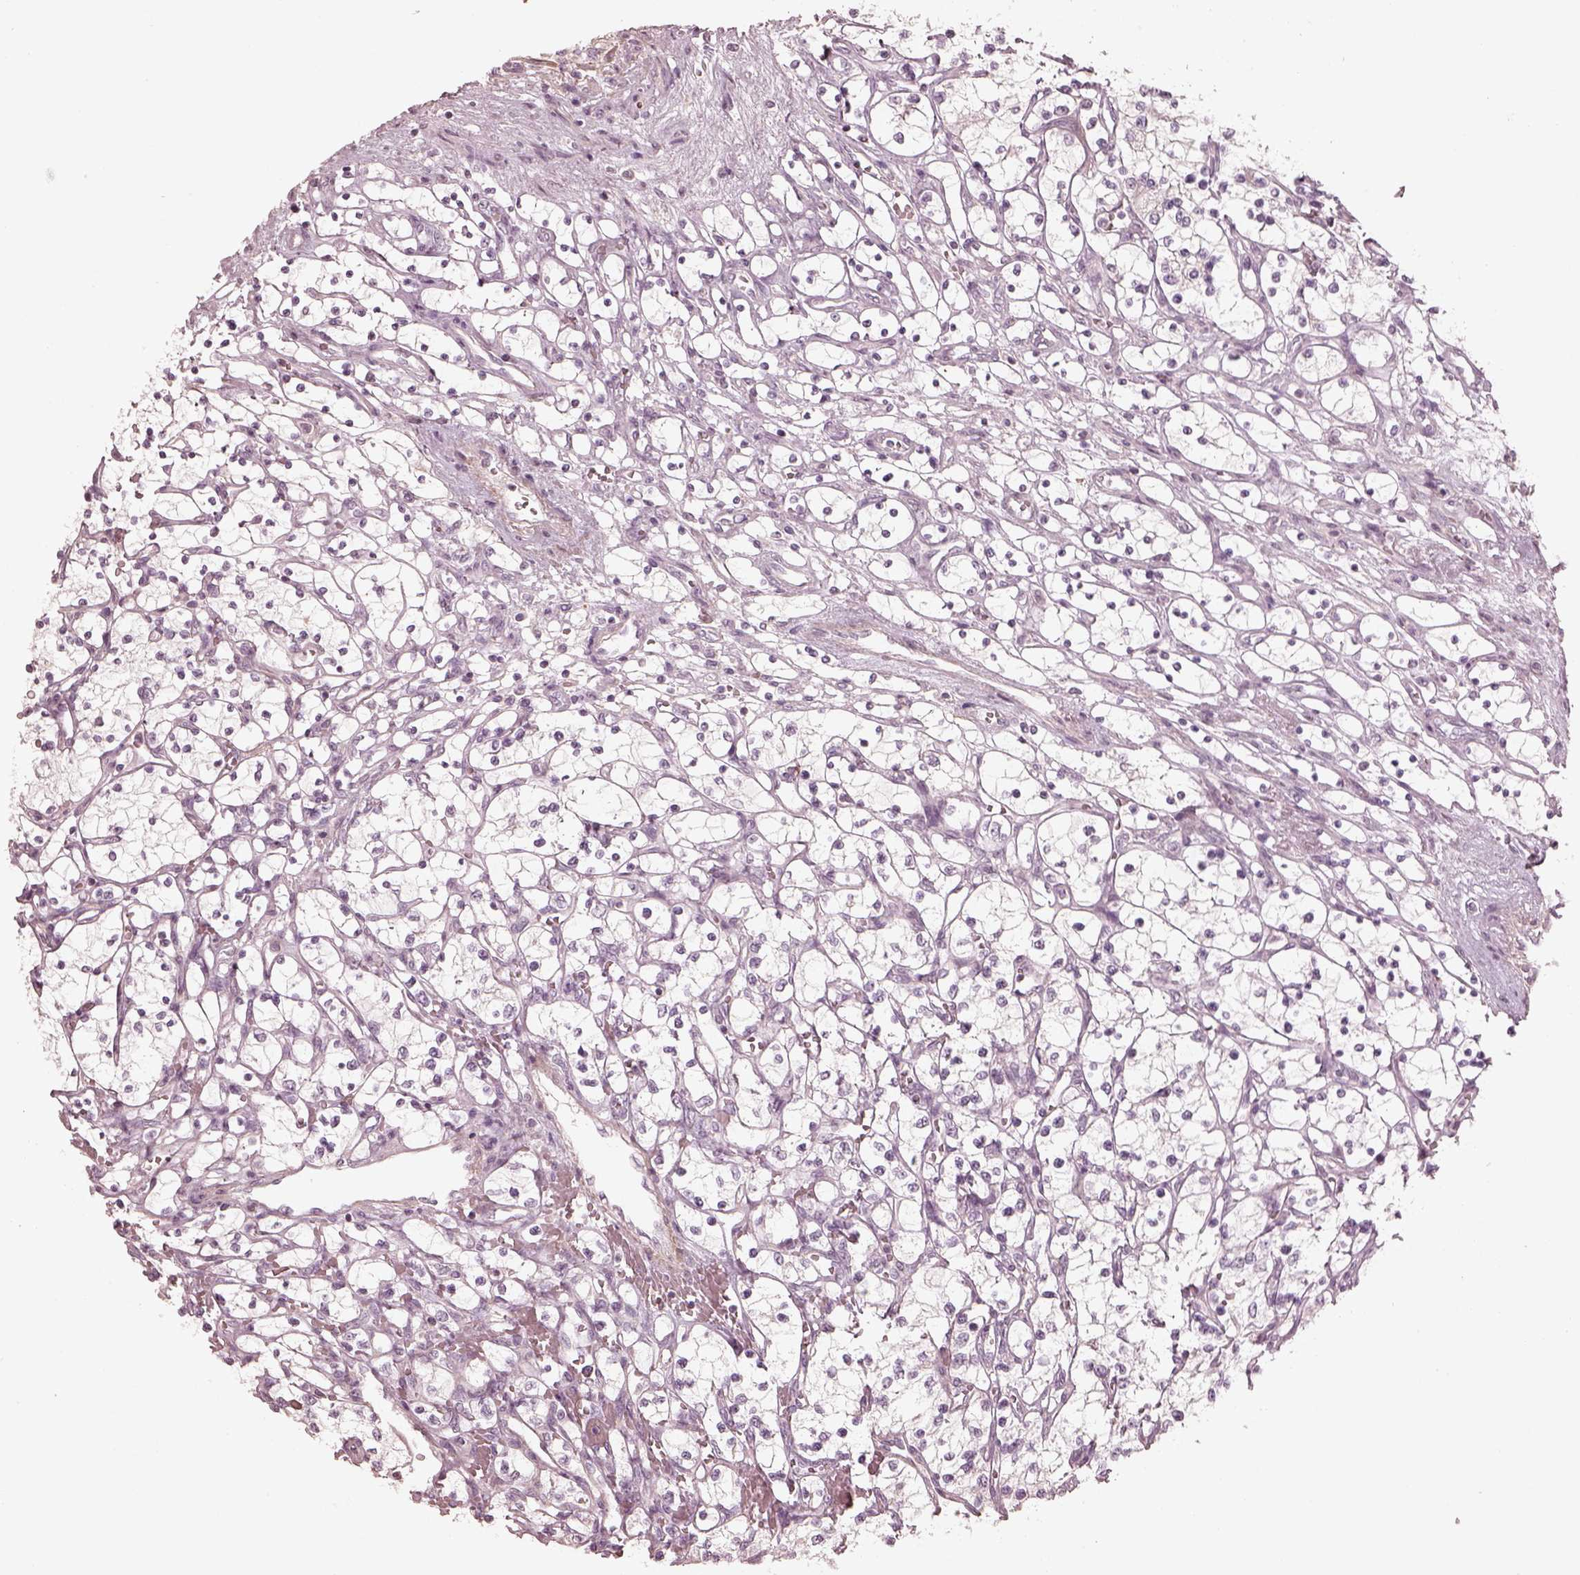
{"staining": {"intensity": "negative", "quantity": "none", "location": "none"}, "tissue": "renal cancer", "cell_type": "Tumor cells", "image_type": "cancer", "snomed": [{"axis": "morphology", "description": "Adenocarcinoma, NOS"}, {"axis": "topography", "description": "Kidney"}], "caption": "Immunohistochemistry (IHC) of human adenocarcinoma (renal) exhibits no positivity in tumor cells. (DAB (3,3'-diaminobenzidine) IHC visualized using brightfield microscopy, high magnification).", "gene": "PRLHR", "patient": {"sex": "female", "age": 69}}